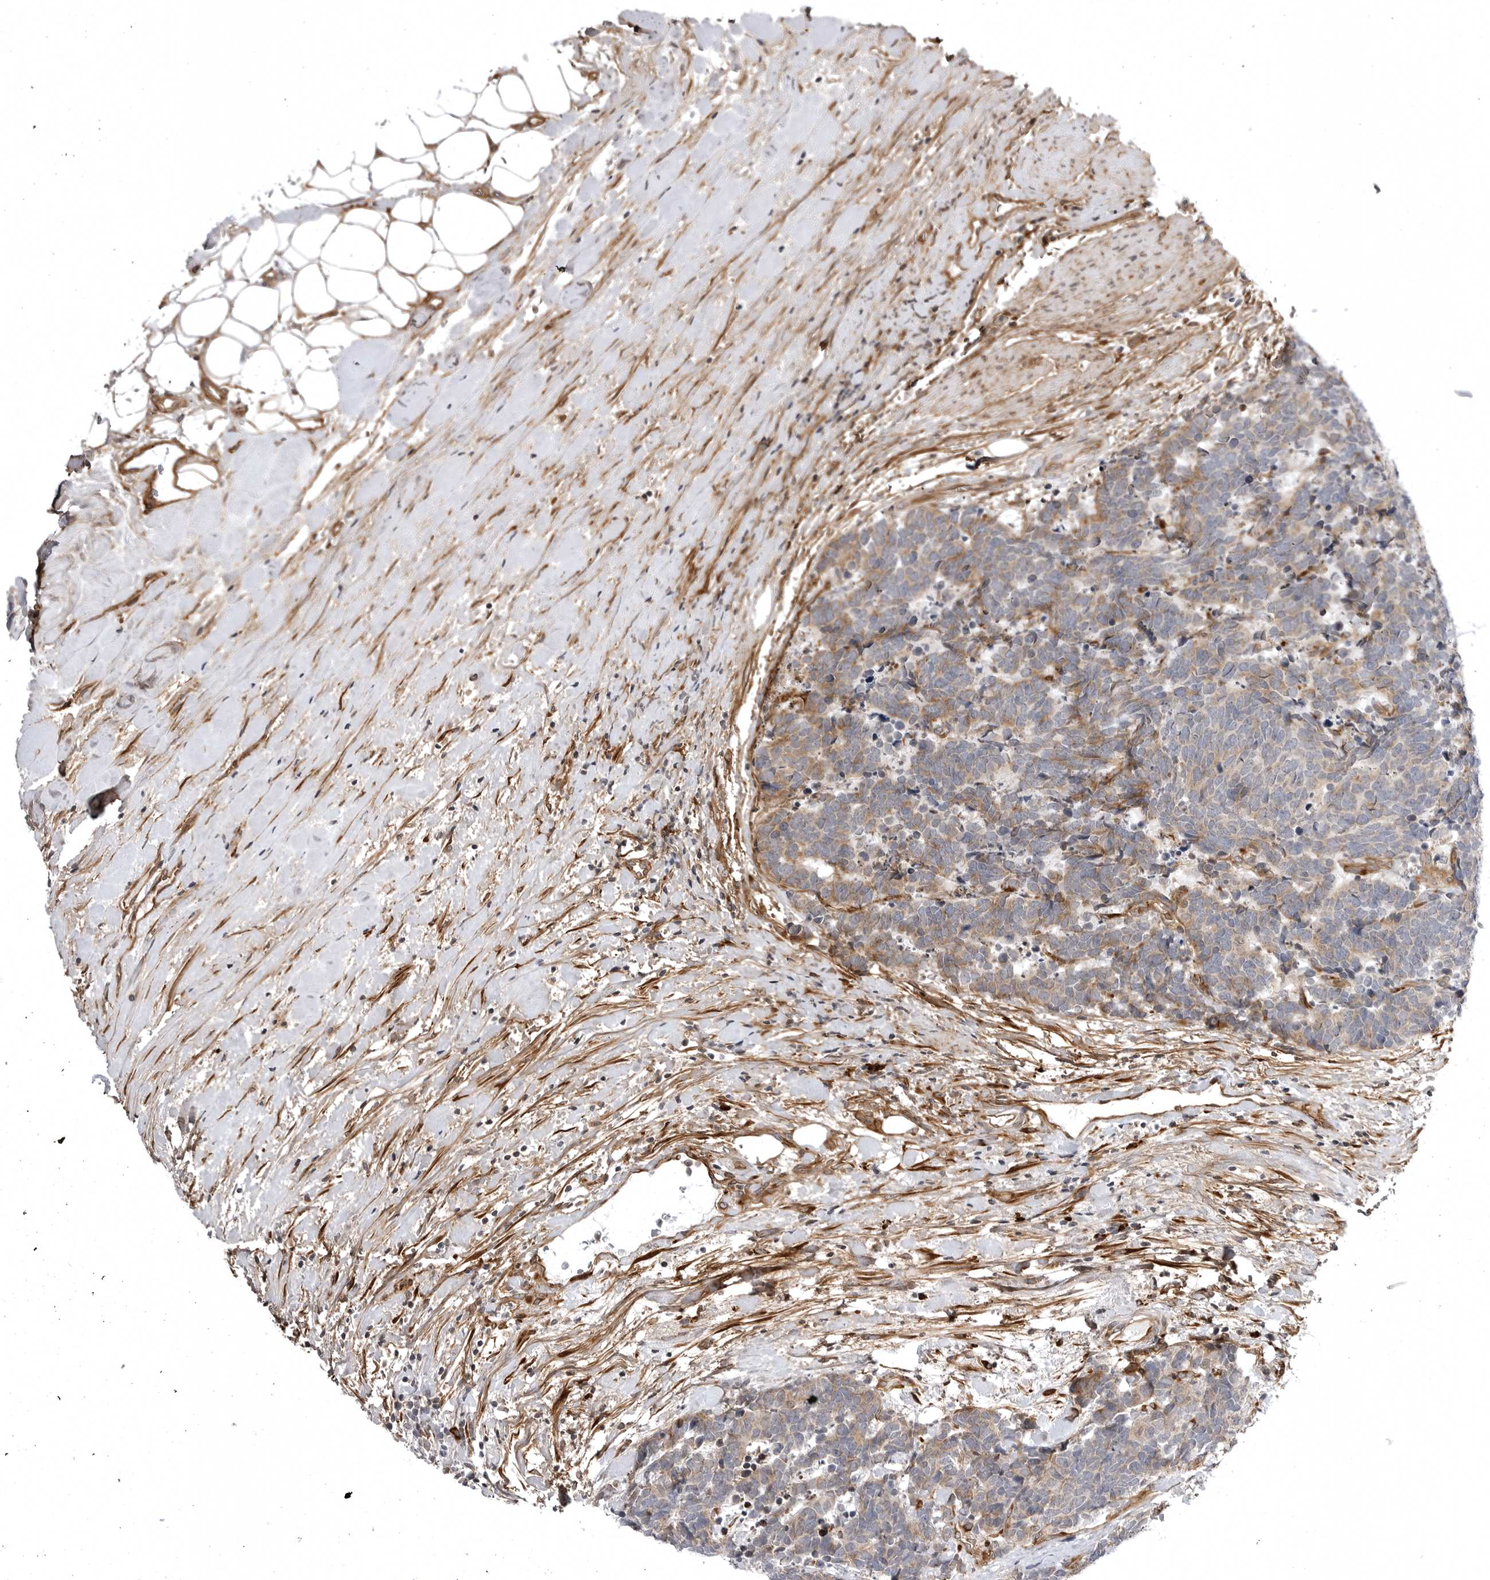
{"staining": {"intensity": "weak", "quantity": ">75%", "location": "cytoplasmic/membranous"}, "tissue": "carcinoid", "cell_type": "Tumor cells", "image_type": "cancer", "snomed": [{"axis": "morphology", "description": "Carcinoma, NOS"}, {"axis": "morphology", "description": "Carcinoid, malignant, NOS"}, {"axis": "topography", "description": "Urinary bladder"}], "caption": "Protein expression analysis of carcinoma displays weak cytoplasmic/membranous staining in approximately >75% of tumor cells.", "gene": "ARL5A", "patient": {"sex": "male", "age": 57}}